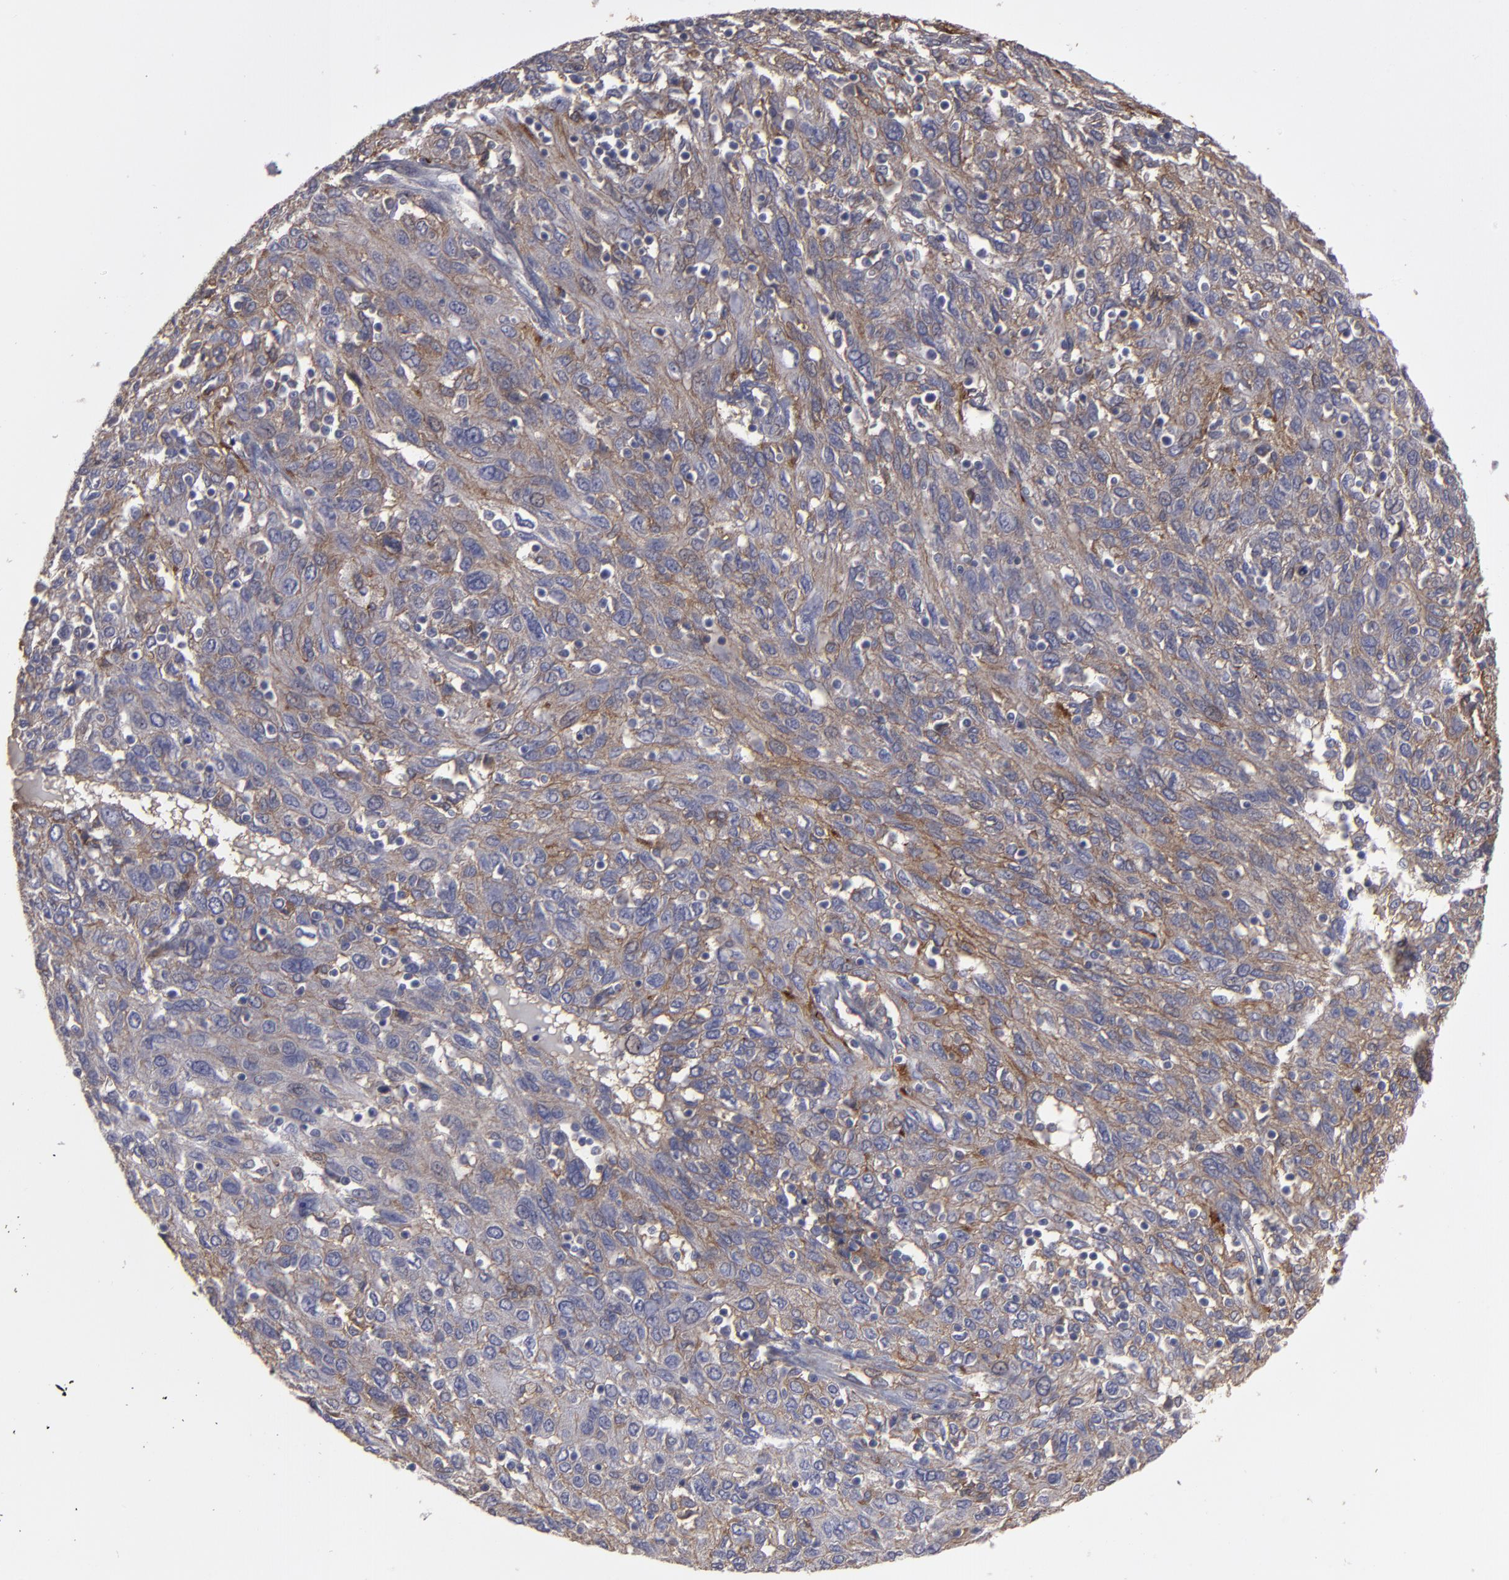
{"staining": {"intensity": "moderate", "quantity": "25%-75%", "location": "cytoplasmic/membranous"}, "tissue": "ovarian cancer", "cell_type": "Tumor cells", "image_type": "cancer", "snomed": [{"axis": "morphology", "description": "Carcinoma, endometroid"}, {"axis": "topography", "description": "Ovary"}], "caption": "Approximately 25%-75% of tumor cells in human ovarian cancer reveal moderate cytoplasmic/membranous protein staining as visualized by brown immunohistochemical staining.", "gene": "ITGB5", "patient": {"sex": "female", "age": 50}}